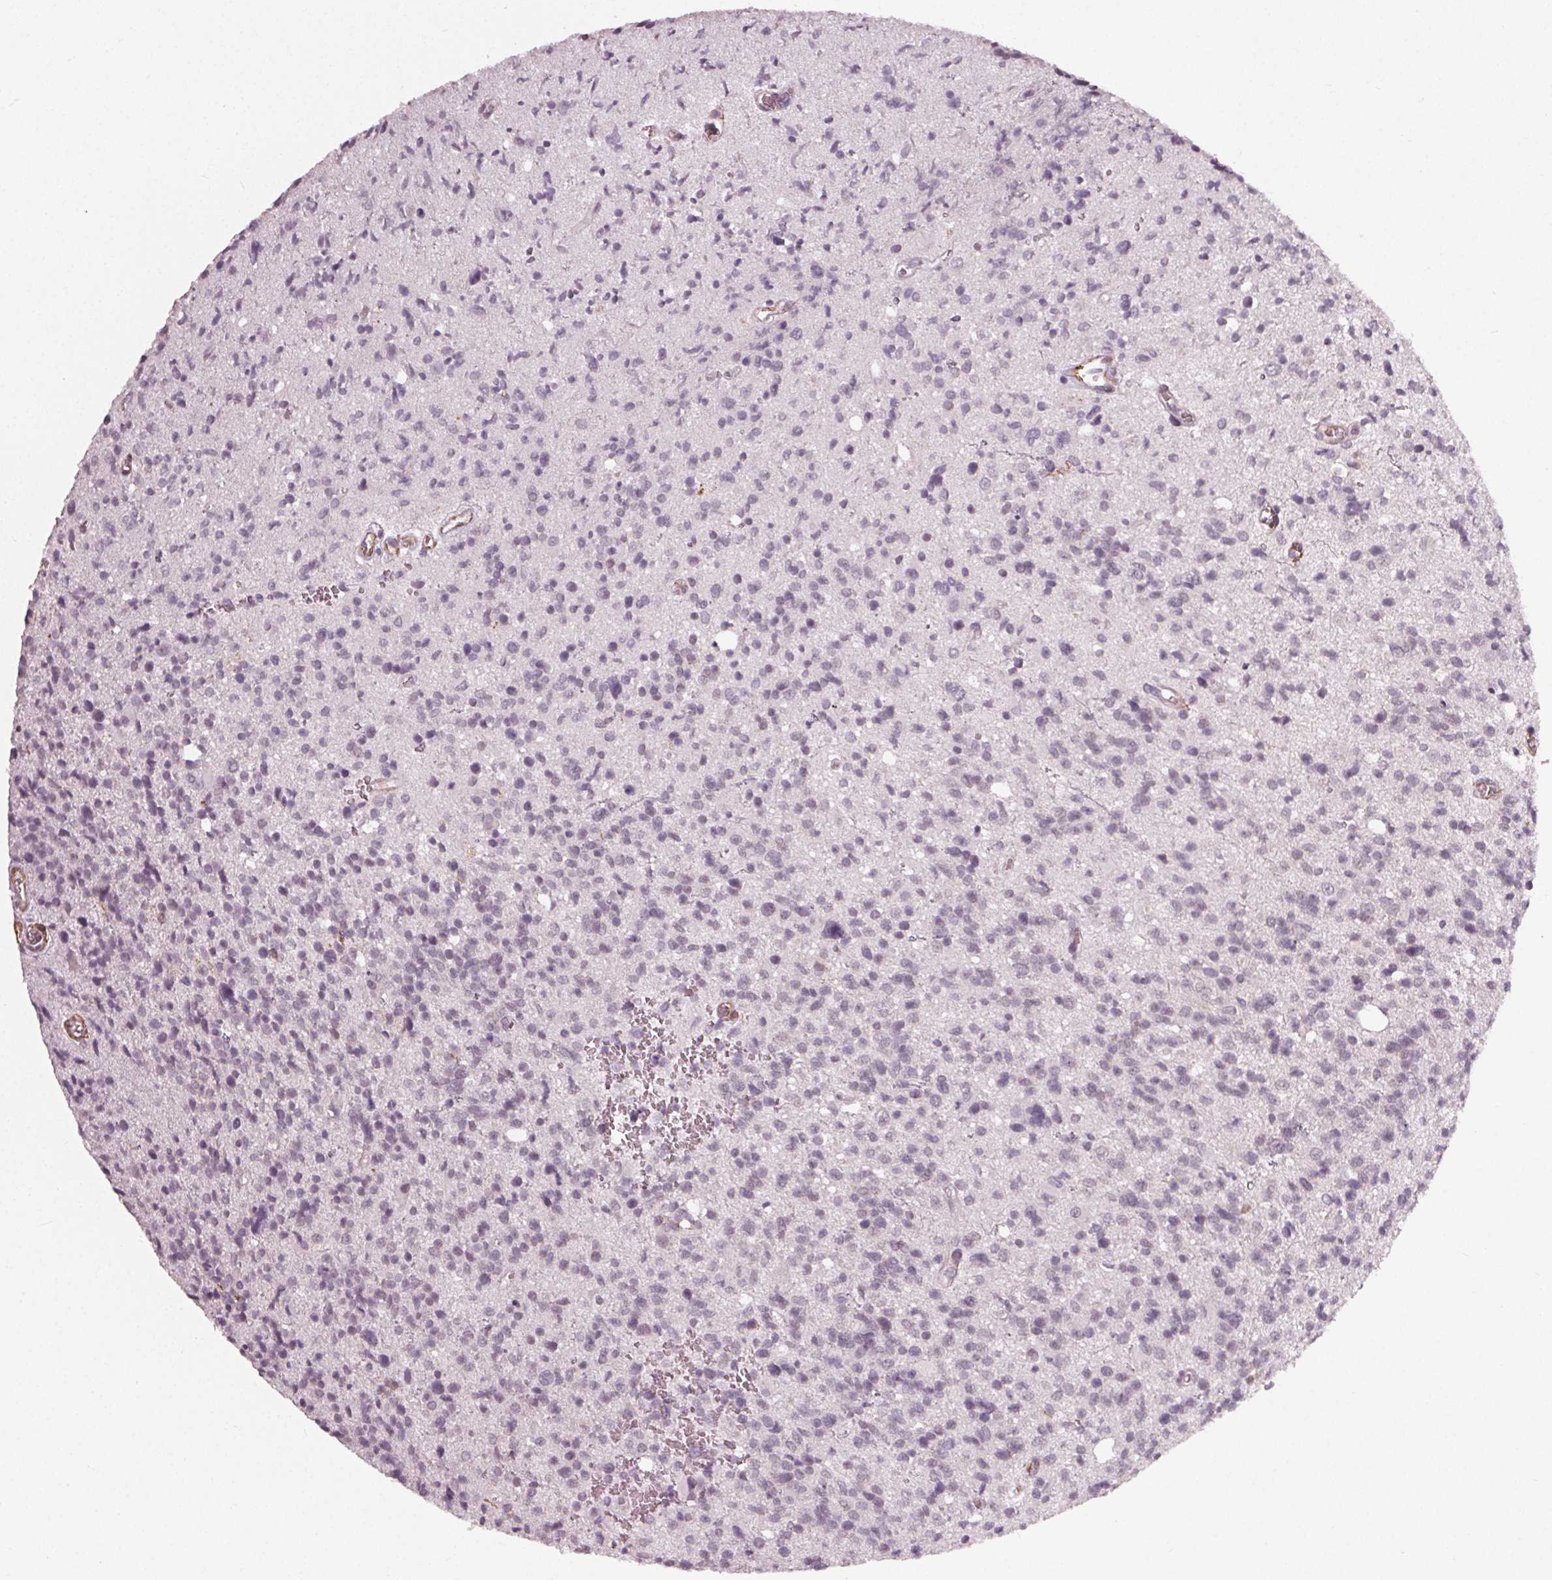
{"staining": {"intensity": "negative", "quantity": "none", "location": "none"}, "tissue": "glioma", "cell_type": "Tumor cells", "image_type": "cancer", "snomed": [{"axis": "morphology", "description": "Glioma, malignant, High grade"}, {"axis": "topography", "description": "Brain"}], "caption": "Glioma was stained to show a protein in brown. There is no significant expression in tumor cells. (DAB immunohistochemistry (IHC) visualized using brightfield microscopy, high magnification).", "gene": "PKP1", "patient": {"sex": "male", "age": 29}}